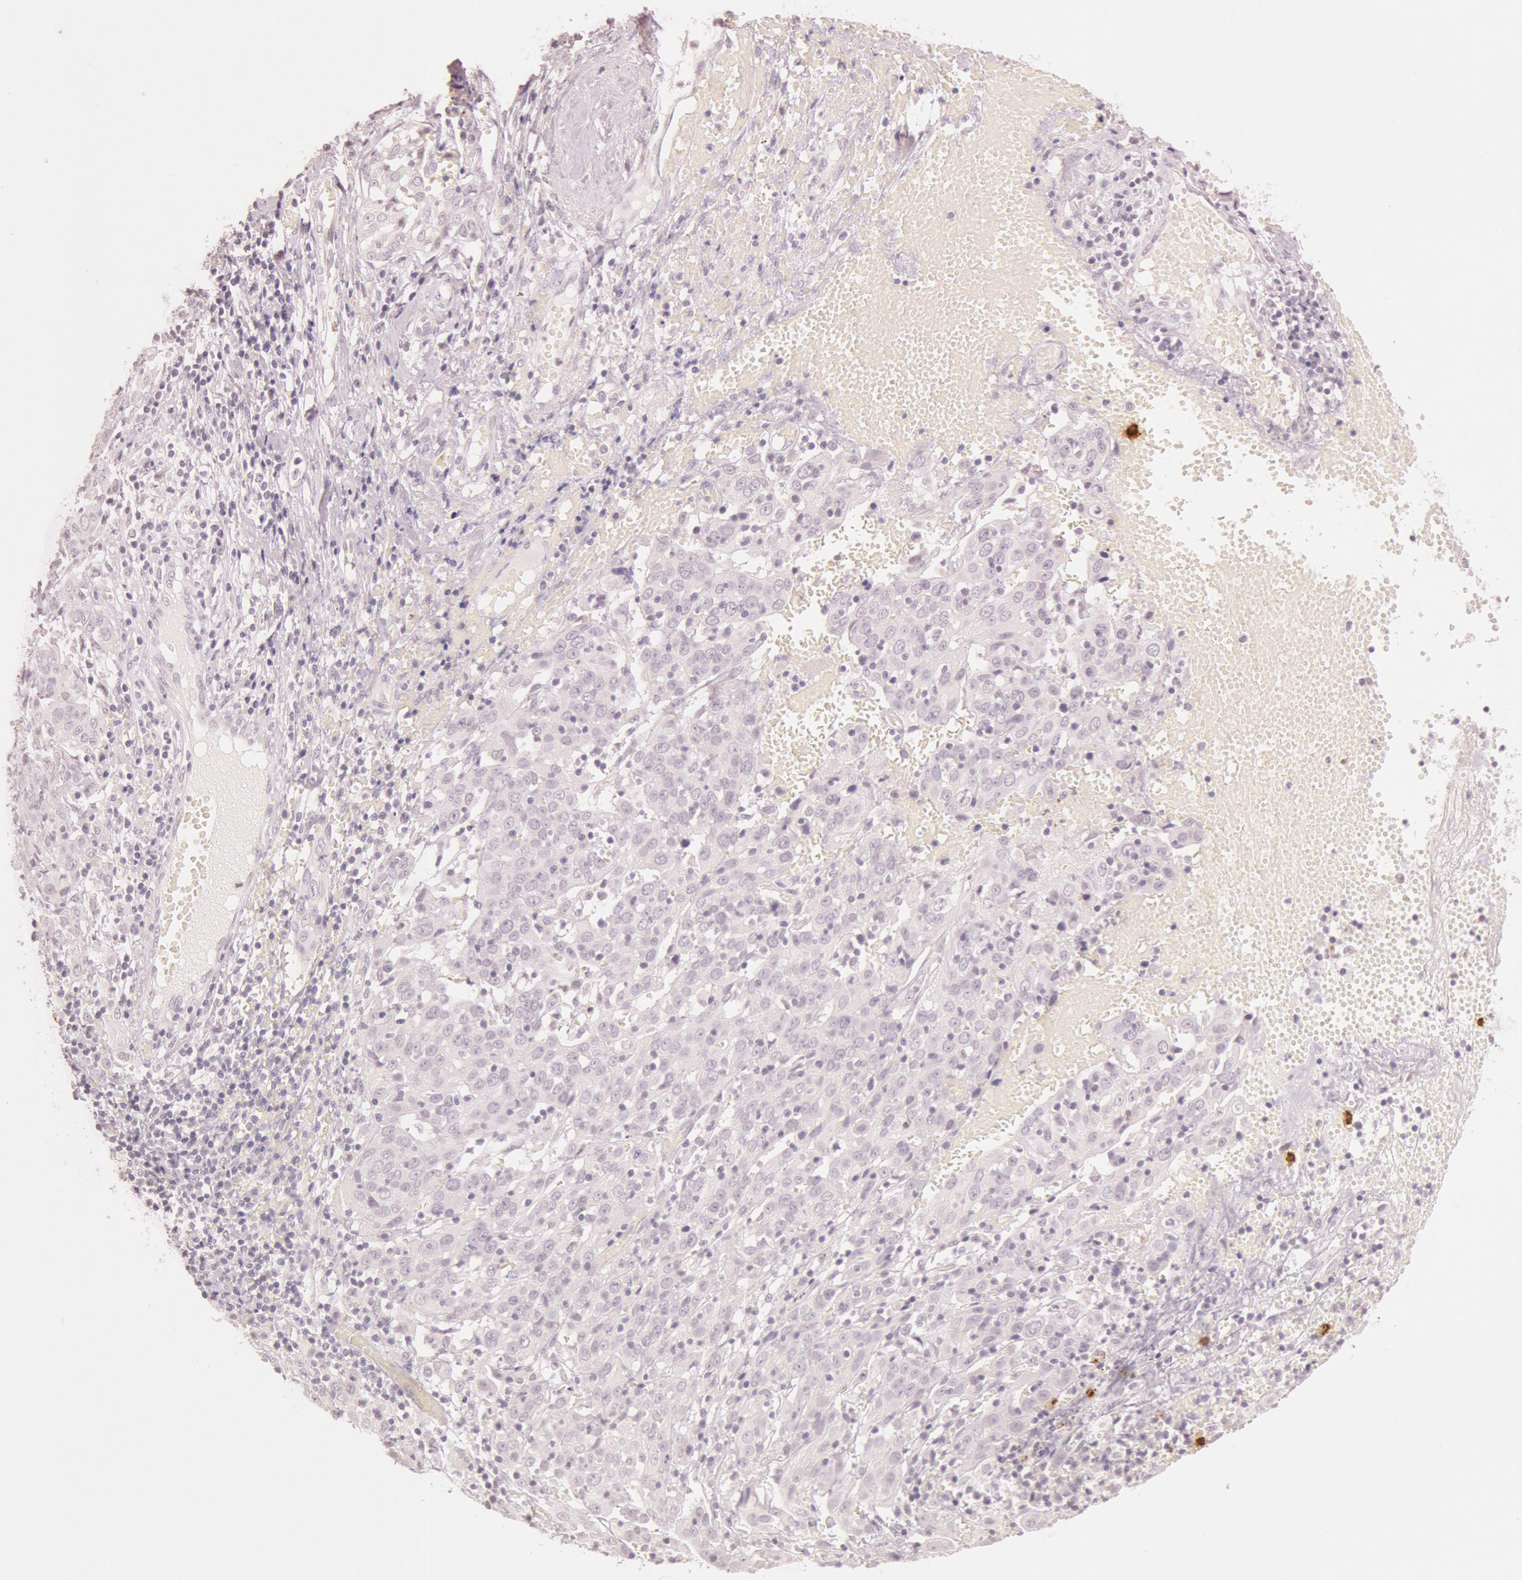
{"staining": {"intensity": "negative", "quantity": "none", "location": "none"}, "tissue": "cervical cancer", "cell_type": "Tumor cells", "image_type": "cancer", "snomed": [{"axis": "morphology", "description": "Normal tissue, NOS"}, {"axis": "morphology", "description": "Squamous cell carcinoma, NOS"}, {"axis": "topography", "description": "Cervix"}], "caption": "Human cervical squamous cell carcinoma stained for a protein using immunohistochemistry reveals no positivity in tumor cells.", "gene": "KDM6A", "patient": {"sex": "female", "age": 67}}